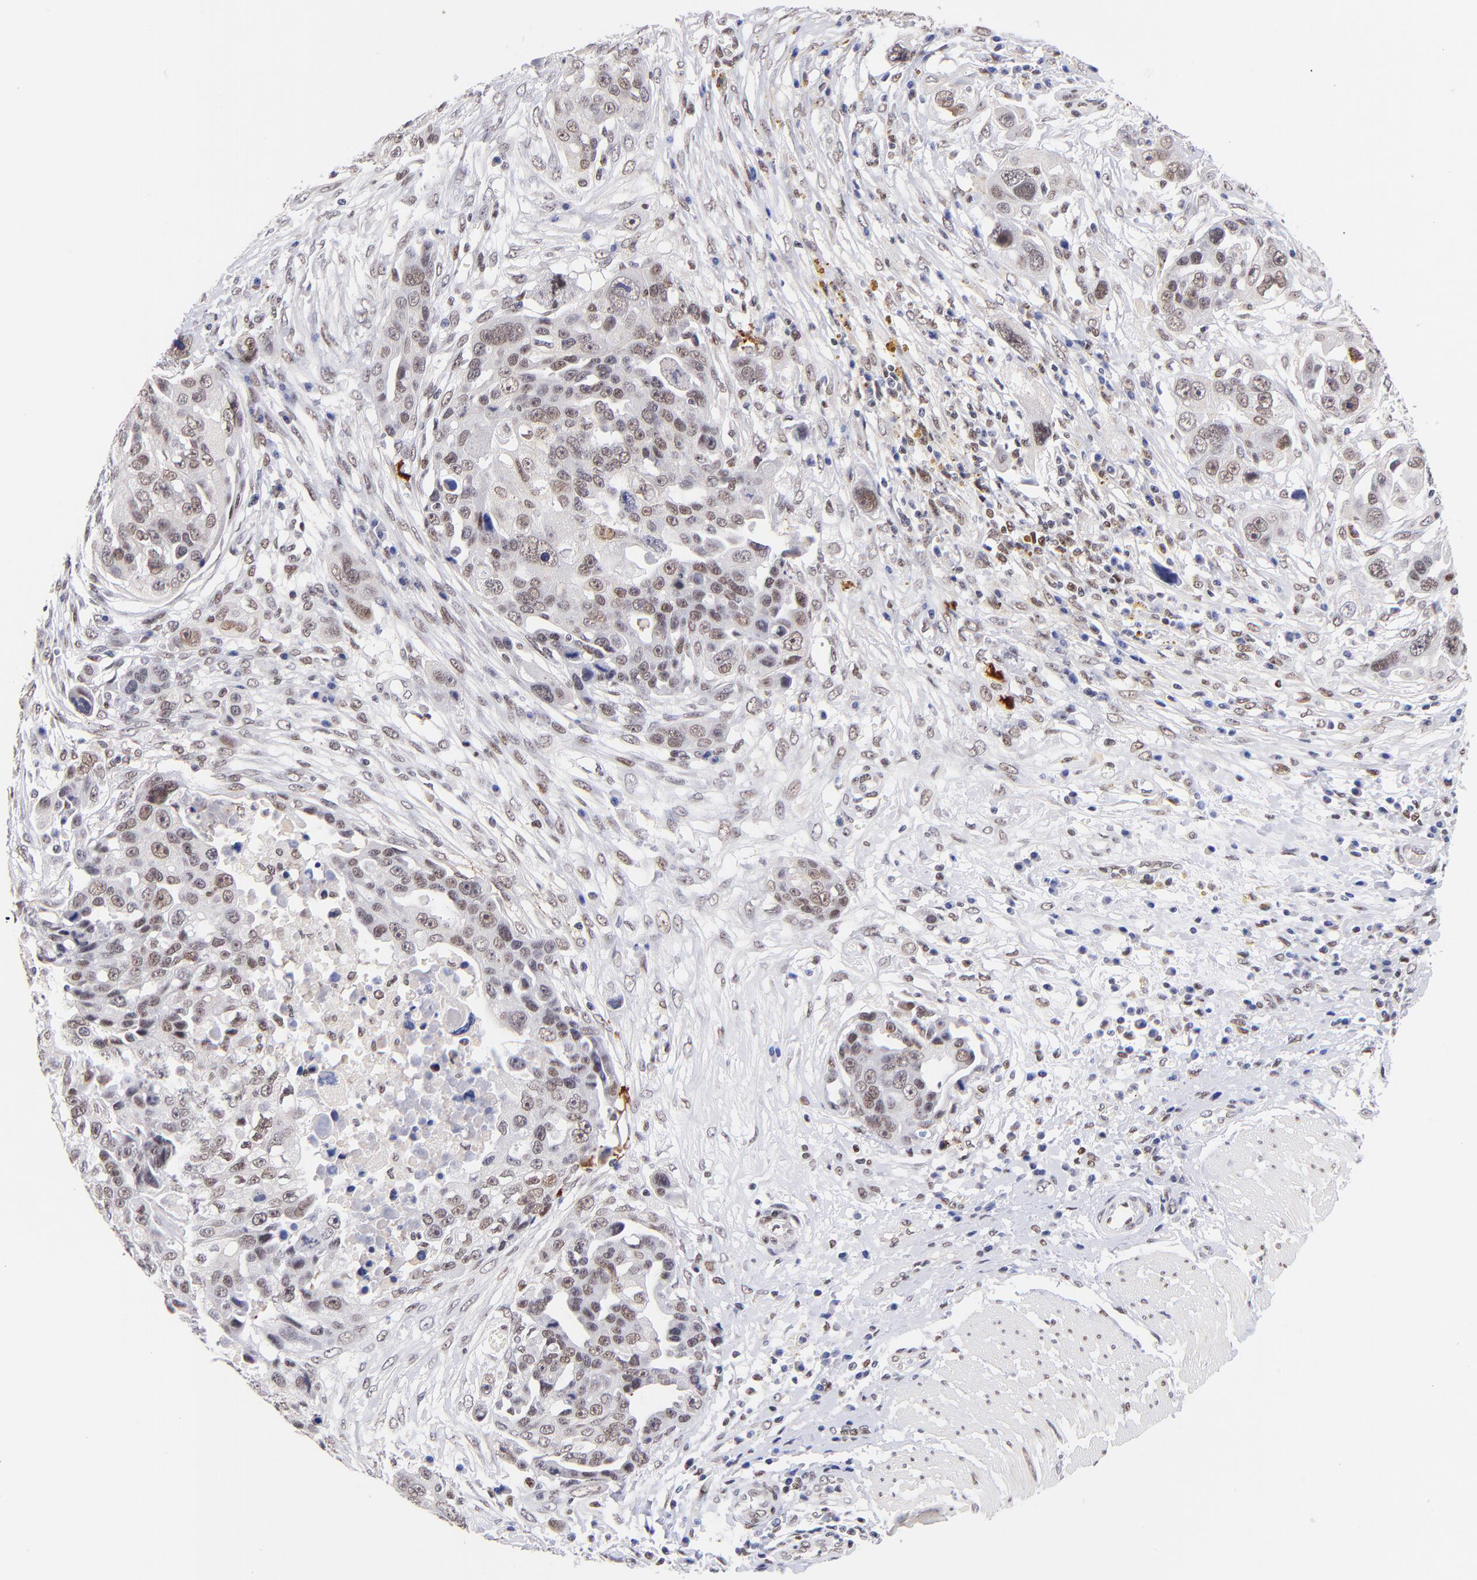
{"staining": {"intensity": "moderate", "quantity": ">75%", "location": "nuclear"}, "tissue": "ovarian cancer", "cell_type": "Tumor cells", "image_type": "cancer", "snomed": [{"axis": "morphology", "description": "Carcinoma, endometroid"}, {"axis": "topography", "description": "Ovary"}], "caption": "Protein expression analysis of human ovarian endometroid carcinoma reveals moderate nuclear expression in about >75% of tumor cells.", "gene": "MIDEAS", "patient": {"sex": "female", "age": 75}}